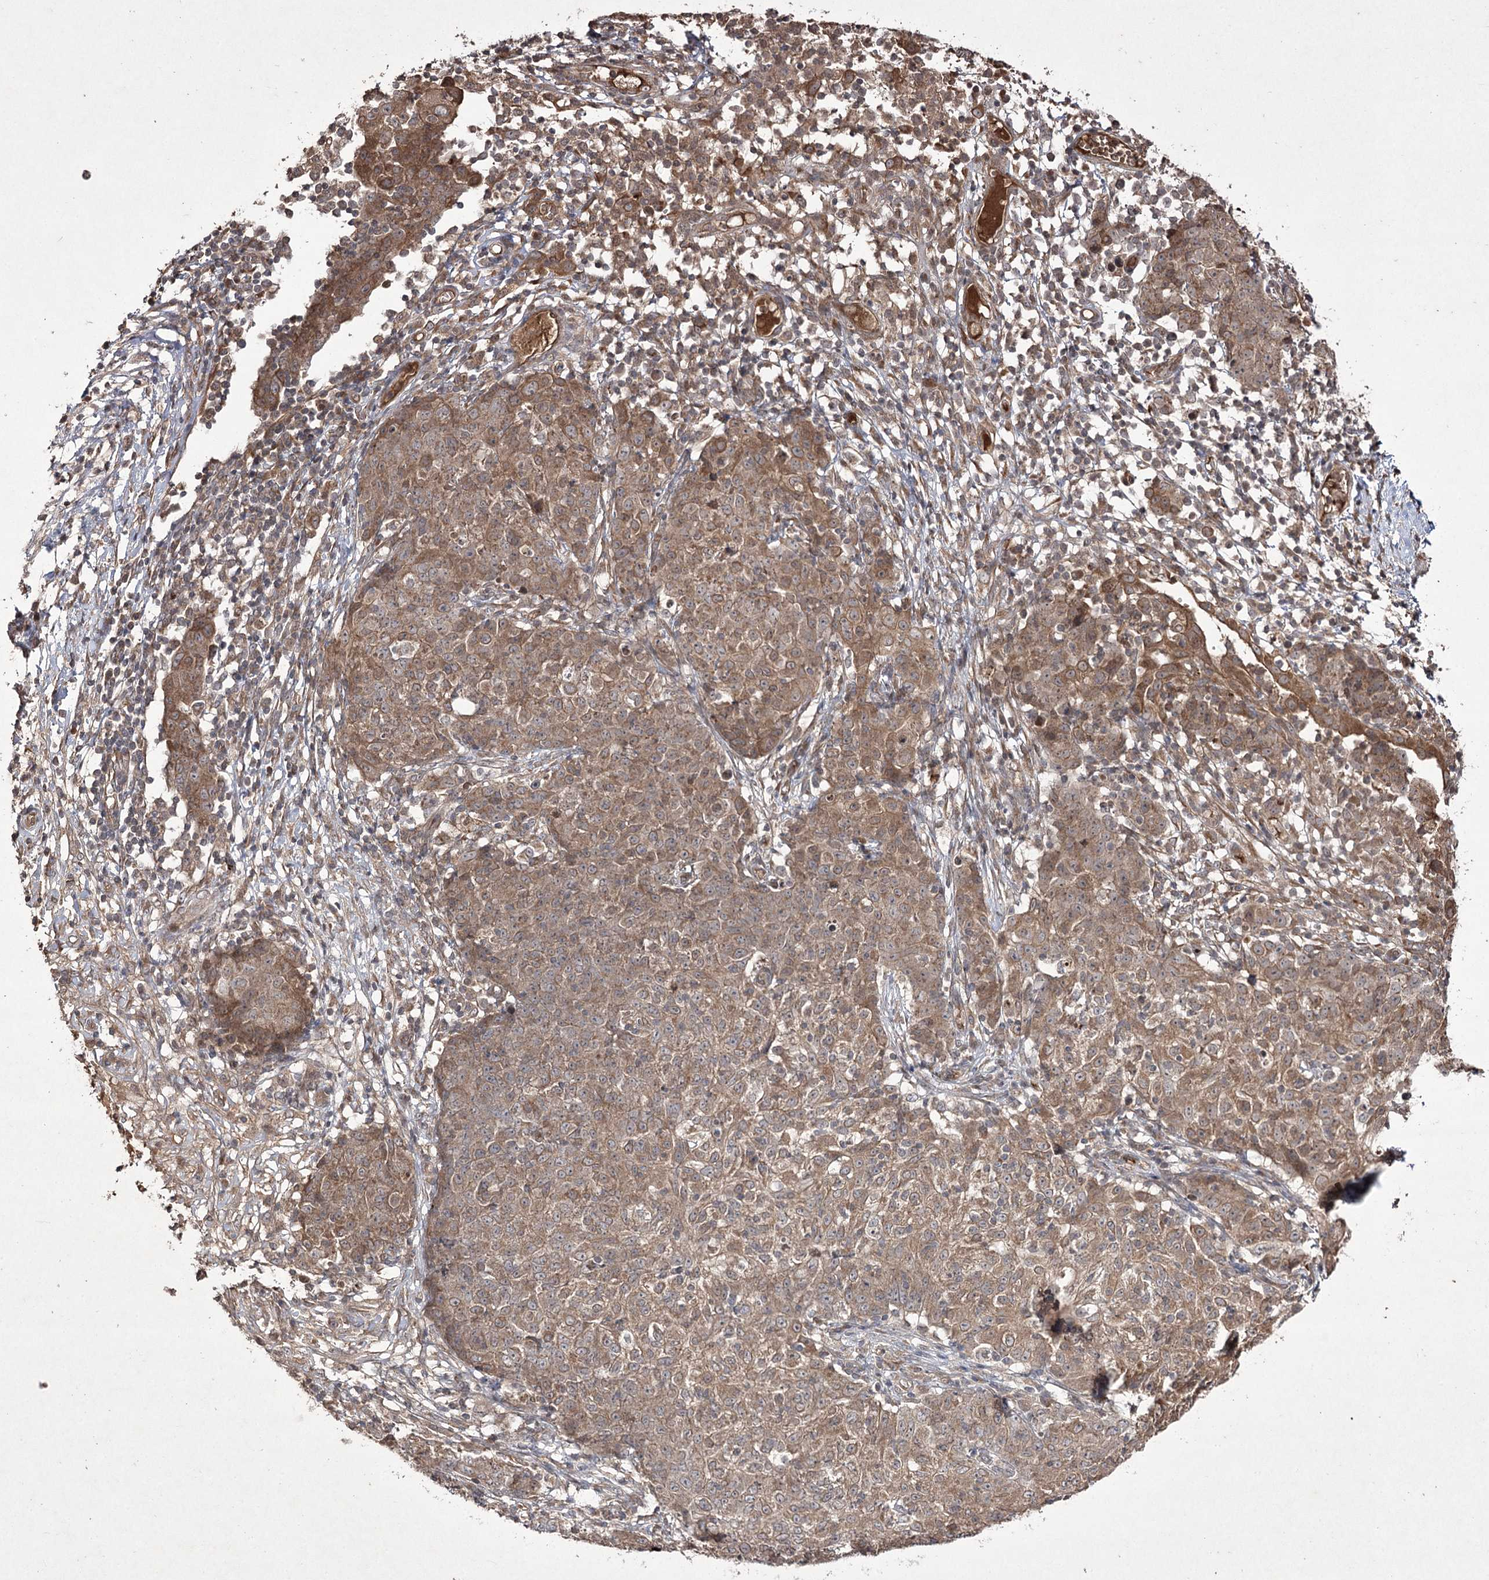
{"staining": {"intensity": "moderate", "quantity": ">75%", "location": "cytoplasmic/membranous"}, "tissue": "ovarian cancer", "cell_type": "Tumor cells", "image_type": "cancer", "snomed": [{"axis": "morphology", "description": "Carcinoma, endometroid"}, {"axis": "topography", "description": "Ovary"}], "caption": "Protein staining by immunohistochemistry (IHC) demonstrates moderate cytoplasmic/membranous staining in approximately >75% of tumor cells in ovarian cancer (endometroid carcinoma).", "gene": "FANCL", "patient": {"sex": "female", "age": 42}}